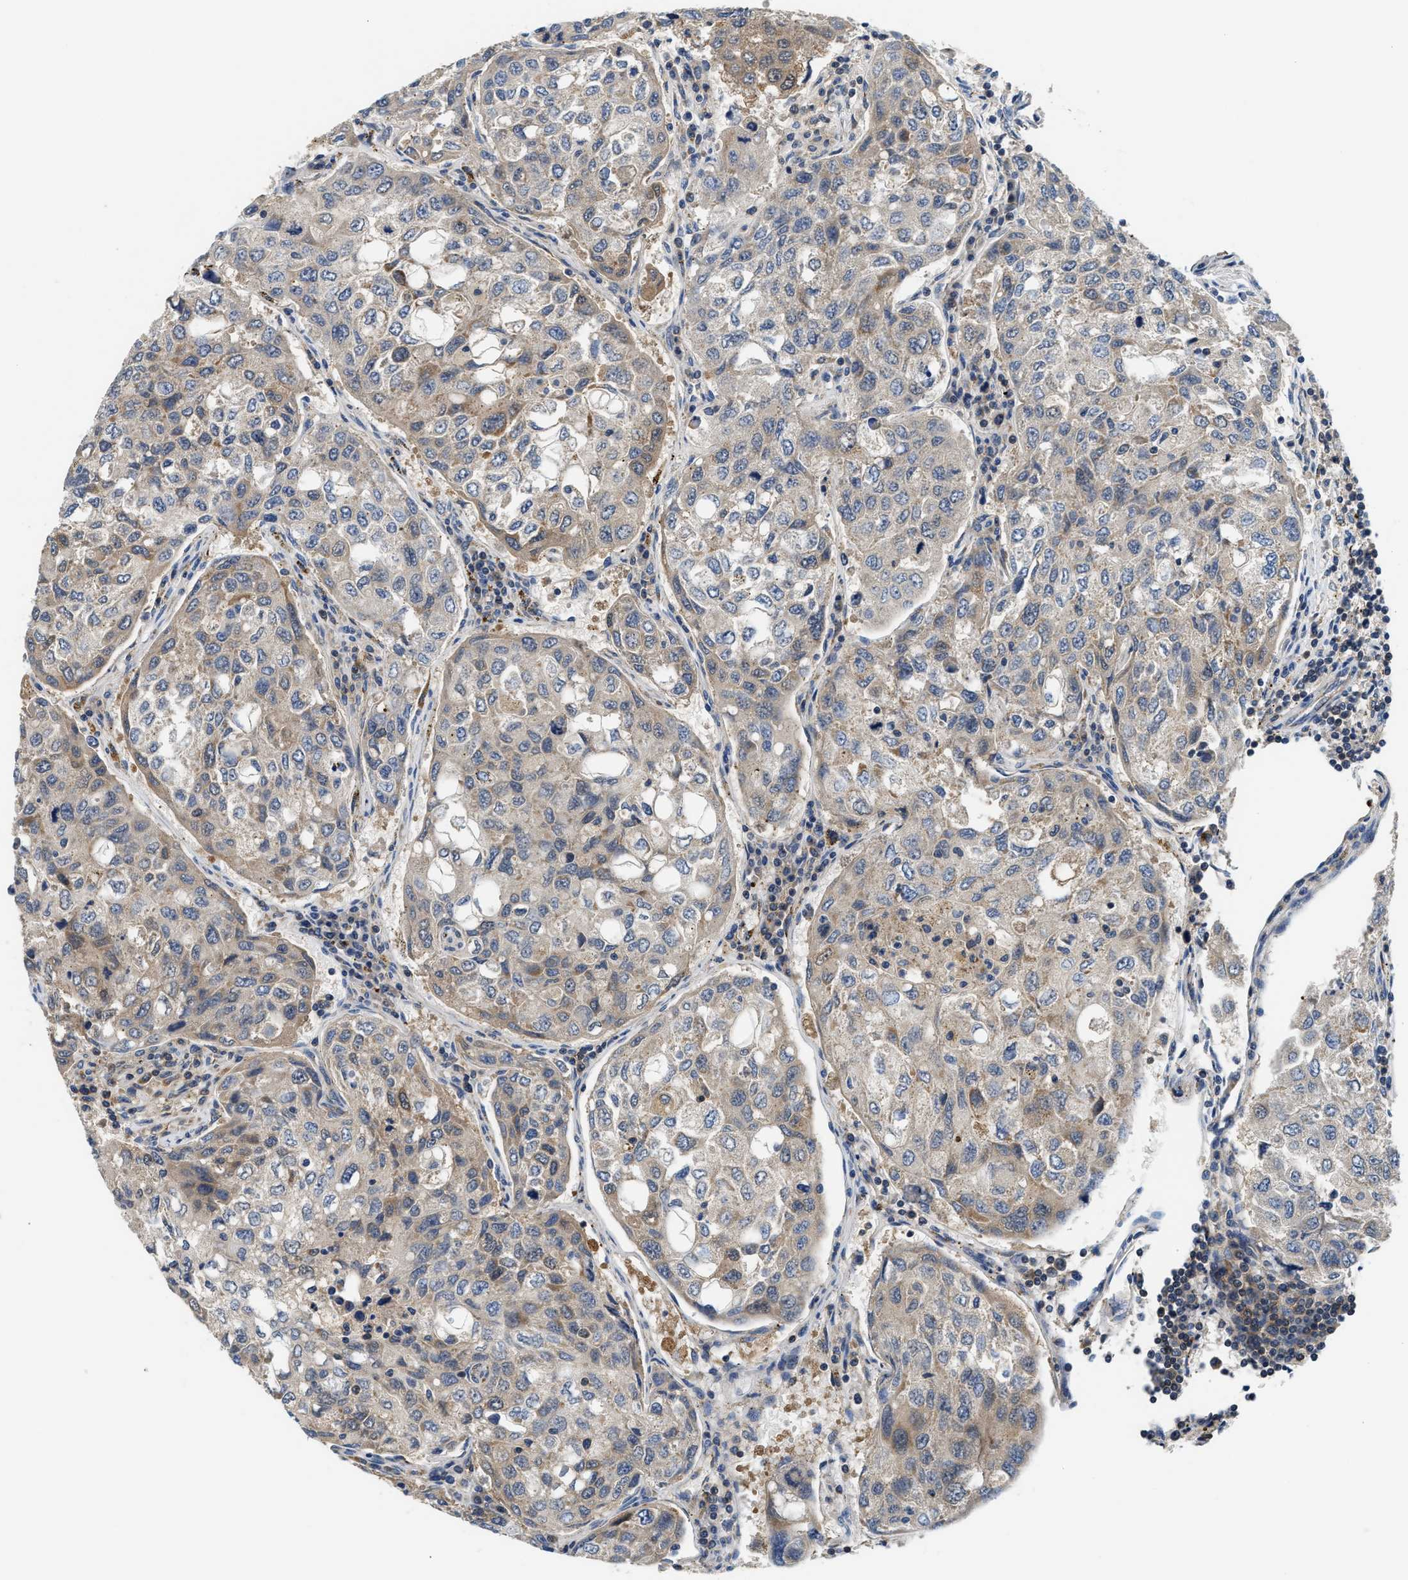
{"staining": {"intensity": "weak", "quantity": "<25%", "location": "cytoplasmic/membranous"}, "tissue": "urothelial cancer", "cell_type": "Tumor cells", "image_type": "cancer", "snomed": [{"axis": "morphology", "description": "Urothelial carcinoma, High grade"}, {"axis": "topography", "description": "Lymph node"}, {"axis": "topography", "description": "Urinary bladder"}], "caption": "There is no significant expression in tumor cells of urothelial carcinoma (high-grade).", "gene": "CCM2", "patient": {"sex": "male", "age": 51}}